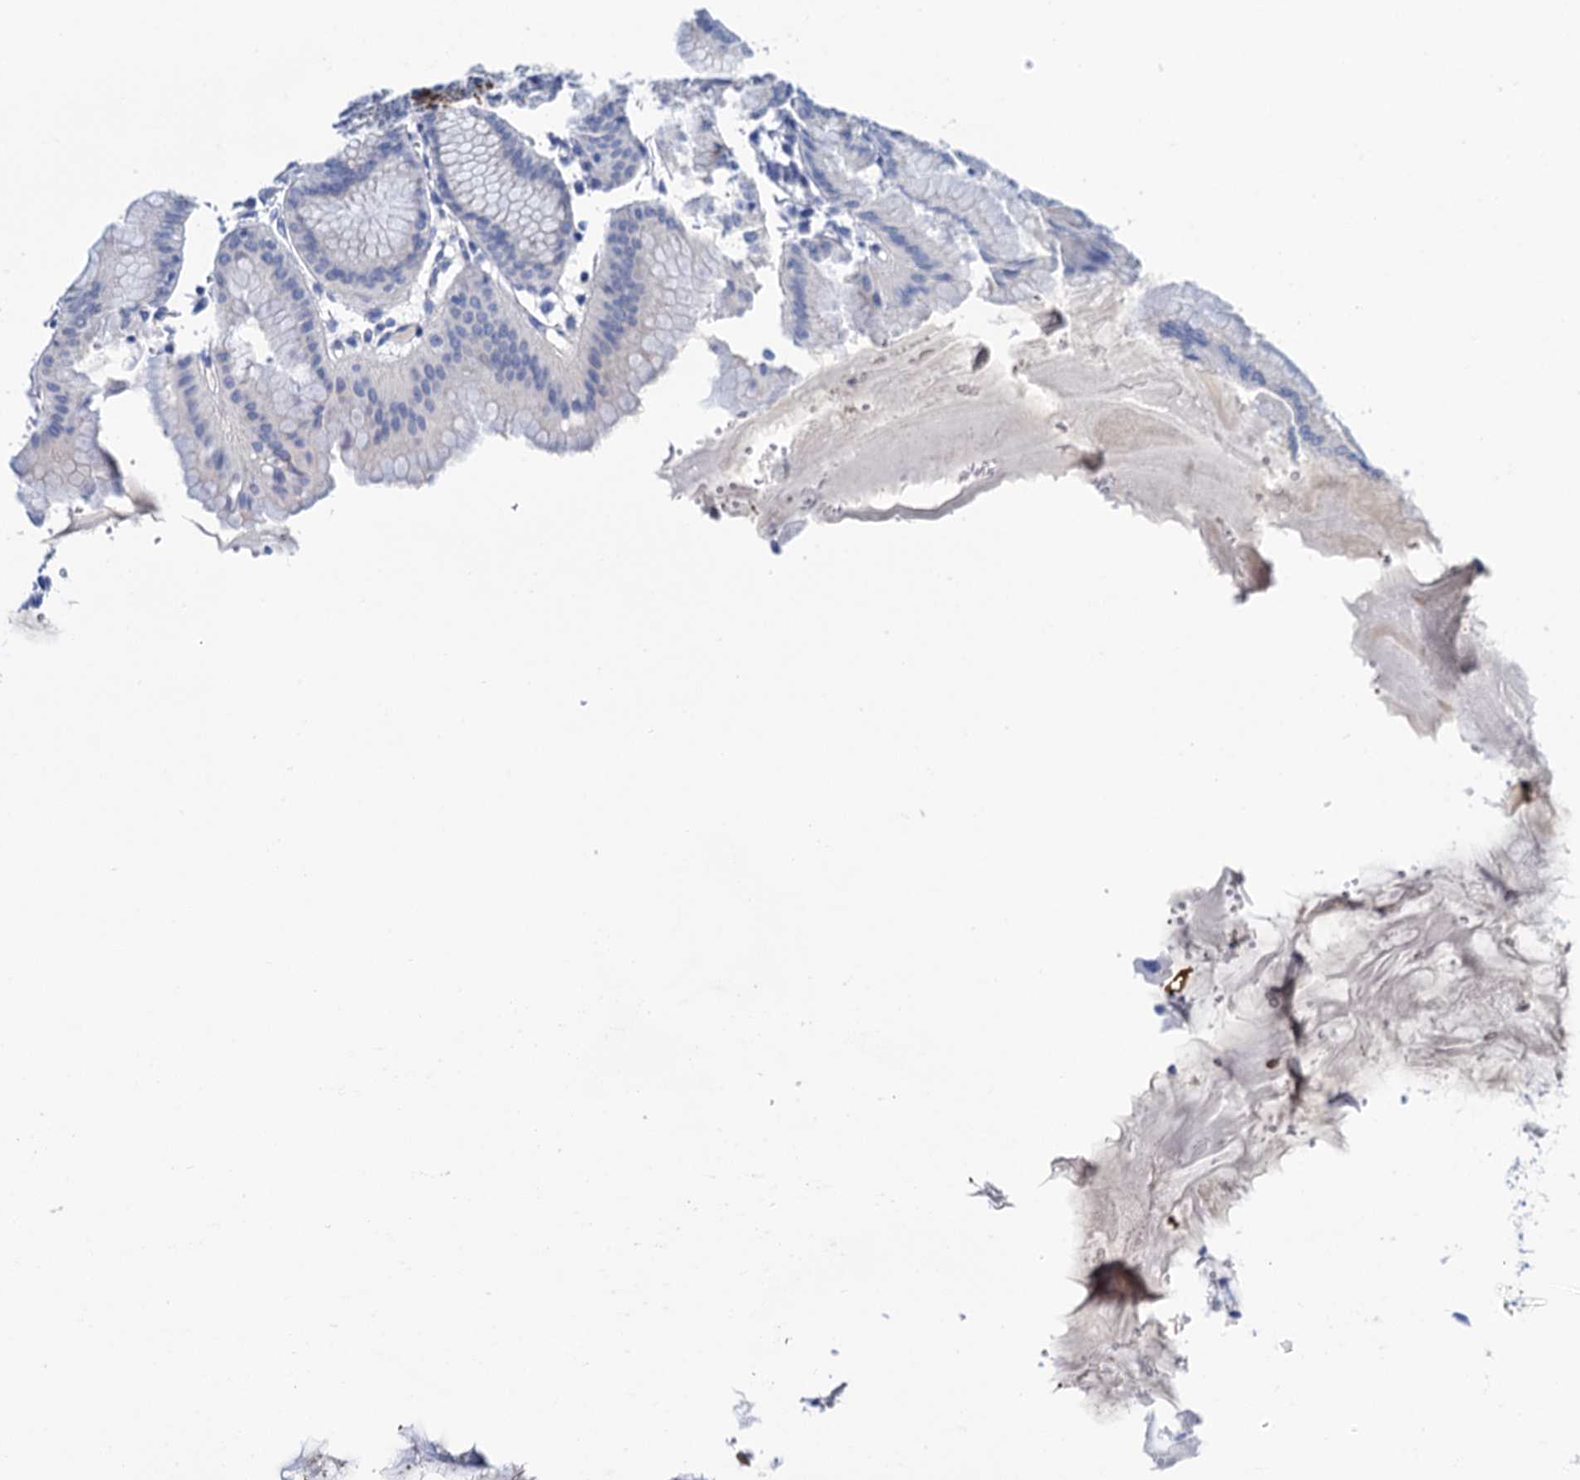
{"staining": {"intensity": "weak", "quantity": "<25%", "location": "cytoplasmic/membranous"}, "tissue": "stomach", "cell_type": "Glandular cells", "image_type": "normal", "snomed": [{"axis": "morphology", "description": "Normal tissue, NOS"}, {"axis": "topography", "description": "Stomach, lower"}], "caption": "Immunohistochemistry histopathology image of normal stomach: human stomach stained with DAB exhibits no significant protein positivity in glandular cells.", "gene": "LYPD3", "patient": {"sex": "male", "age": 71}}